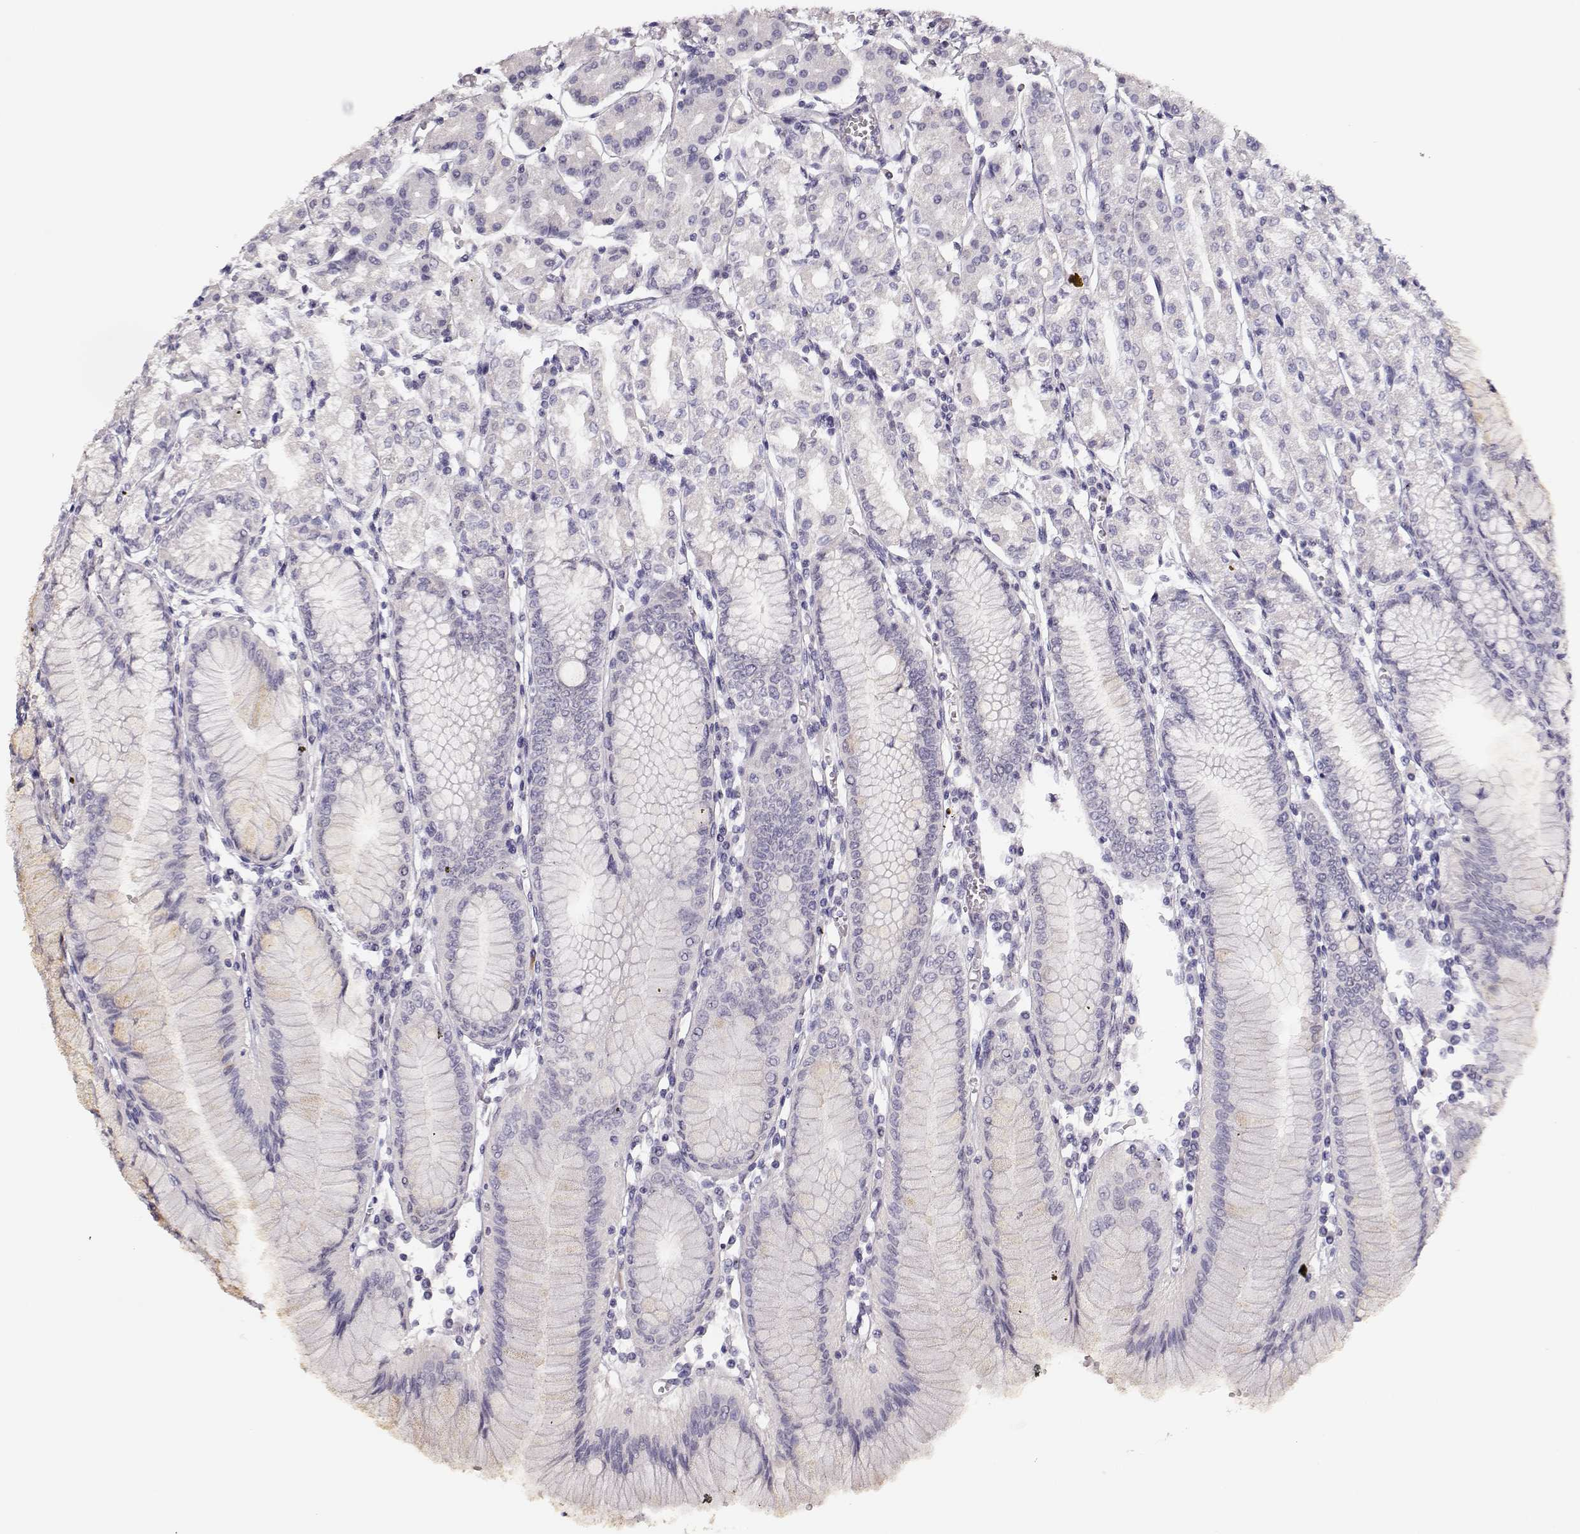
{"staining": {"intensity": "negative", "quantity": "none", "location": "none"}, "tissue": "stomach", "cell_type": "Glandular cells", "image_type": "normal", "snomed": [{"axis": "morphology", "description": "Normal tissue, NOS"}, {"axis": "topography", "description": "Skeletal muscle"}, {"axis": "topography", "description": "Stomach"}], "caption": "The micrograph demonstrates no staining of glandular cells in benign stomach.", "gene": "MAGEC1", "patient": {"sex": "female", "age": 57}}